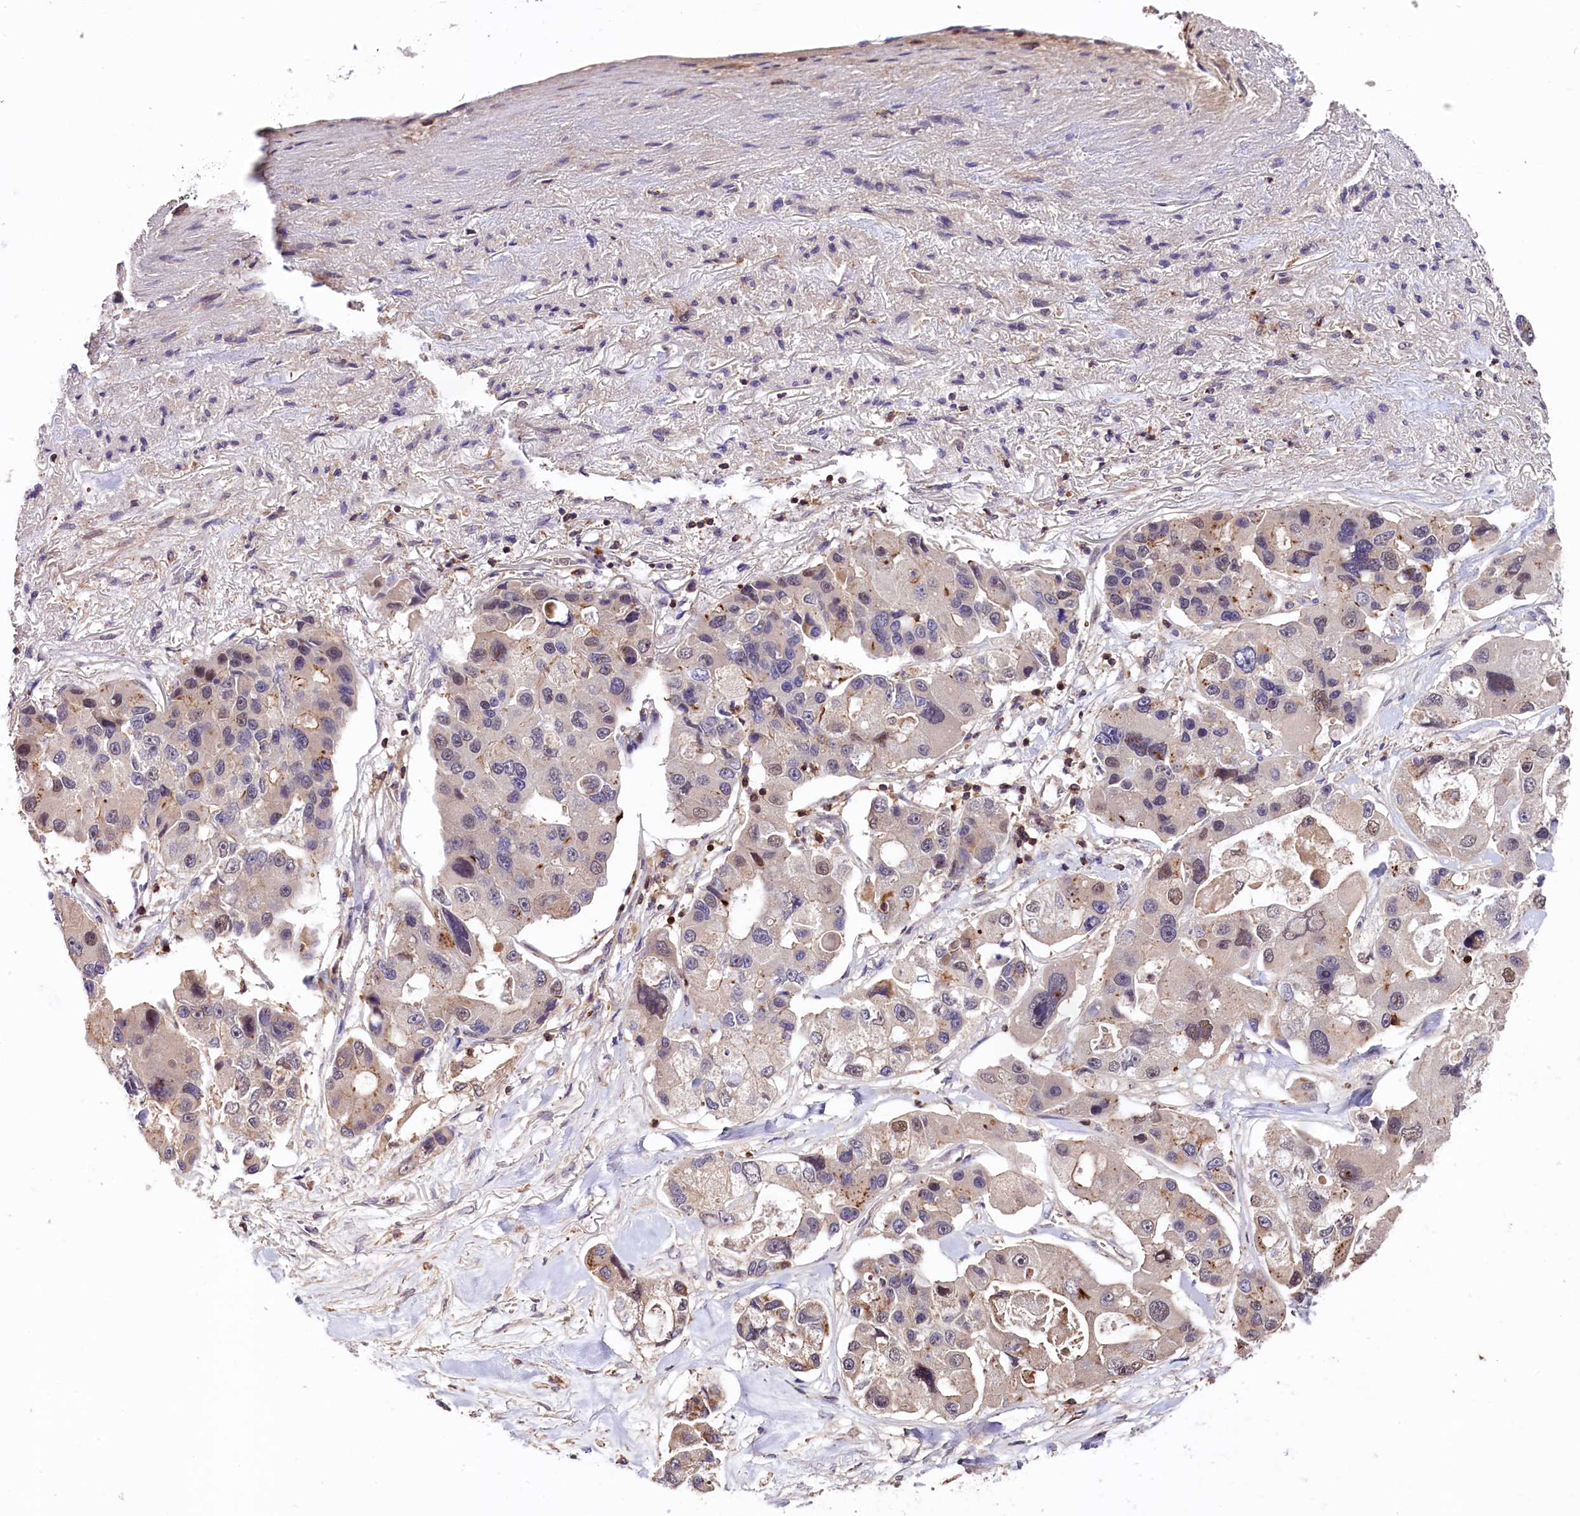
{"staining": {"intensity": "weak", "quantity": "<25%", "location": "nuclear"}, "tissue": "lung cancer", "cell_type": "Tumor cells", "image_type": "cancer", "snomed": [{"axis": "morphology", "description": "Adenocarcinoma, NOS"}, {"axis": "topography", "description": "Lung"}], "caption": "A histopathology image of lung adenocarcinoma stained for a protein demonstrates no brown staining in tumor cells. (DAB (3,3'-diaminobenzidine) immunohistochemistry (IHC) with hematoxylin counter stain).", "gene": "SKIDA1", "patient": {"sex": "female", "age": 54}}